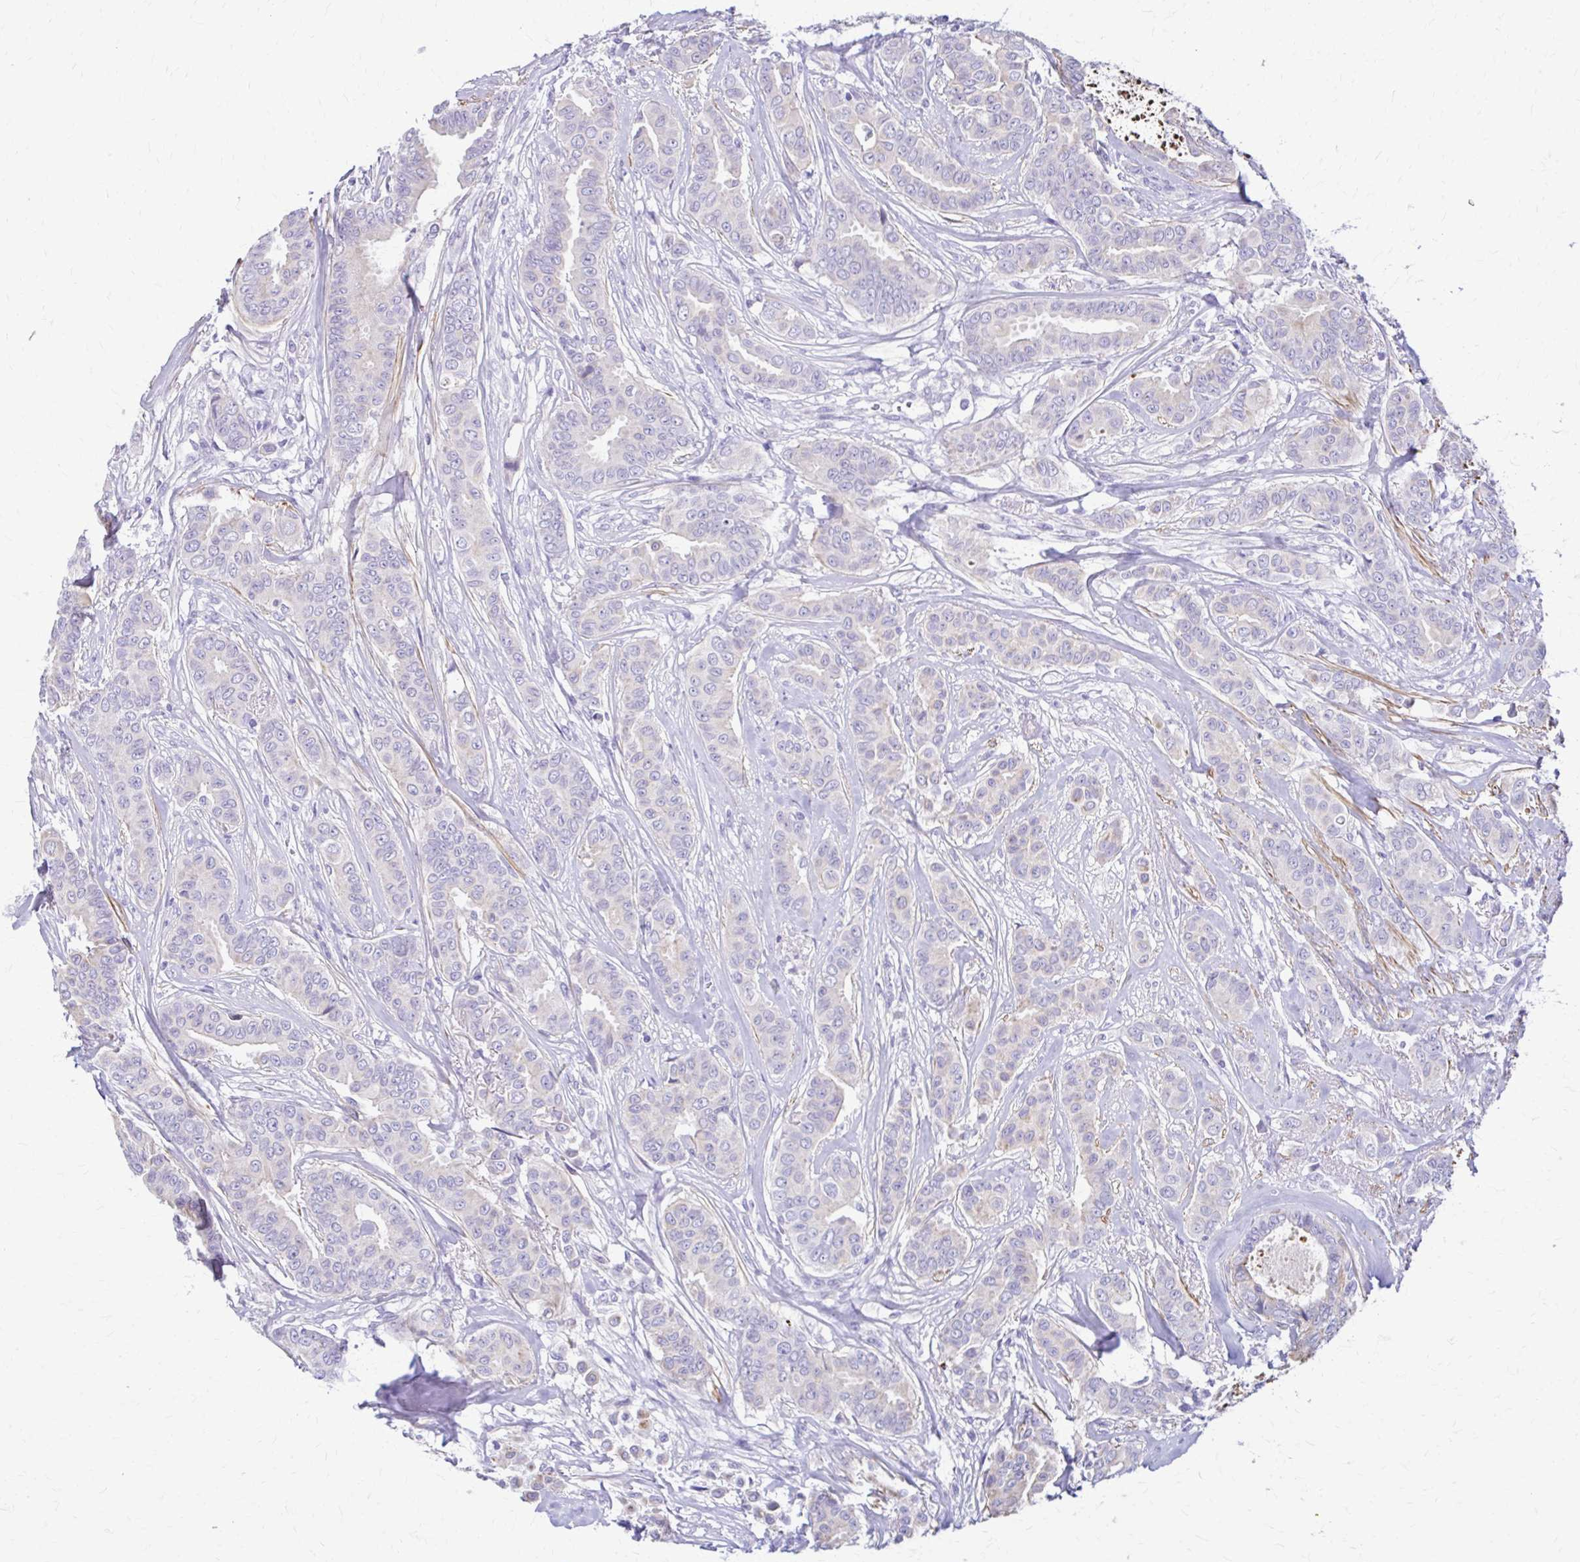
{"staining": {"intensity": "negative", "quantity": "none", "location": "none"}, "tissue": "breast cancer", "cell_type": "Tumor cells", "image_type": "cancer", "snomed": [{"axis": "morphology", "description": "Duct carcinoma"}, {"axis": "topography", "description": "Breast"}], "caption": "Immunohistochemistry micrograph of neoplastic tissue: intraductal carcinoma (breast) stained with DAB exhibits no significant protein positivity in tumor cells. (DAB immunohistochemistry (IHC) with hematoxylin counter stain).", "gene": "DSP", "patient": {"sex": "female", "age": 45}}